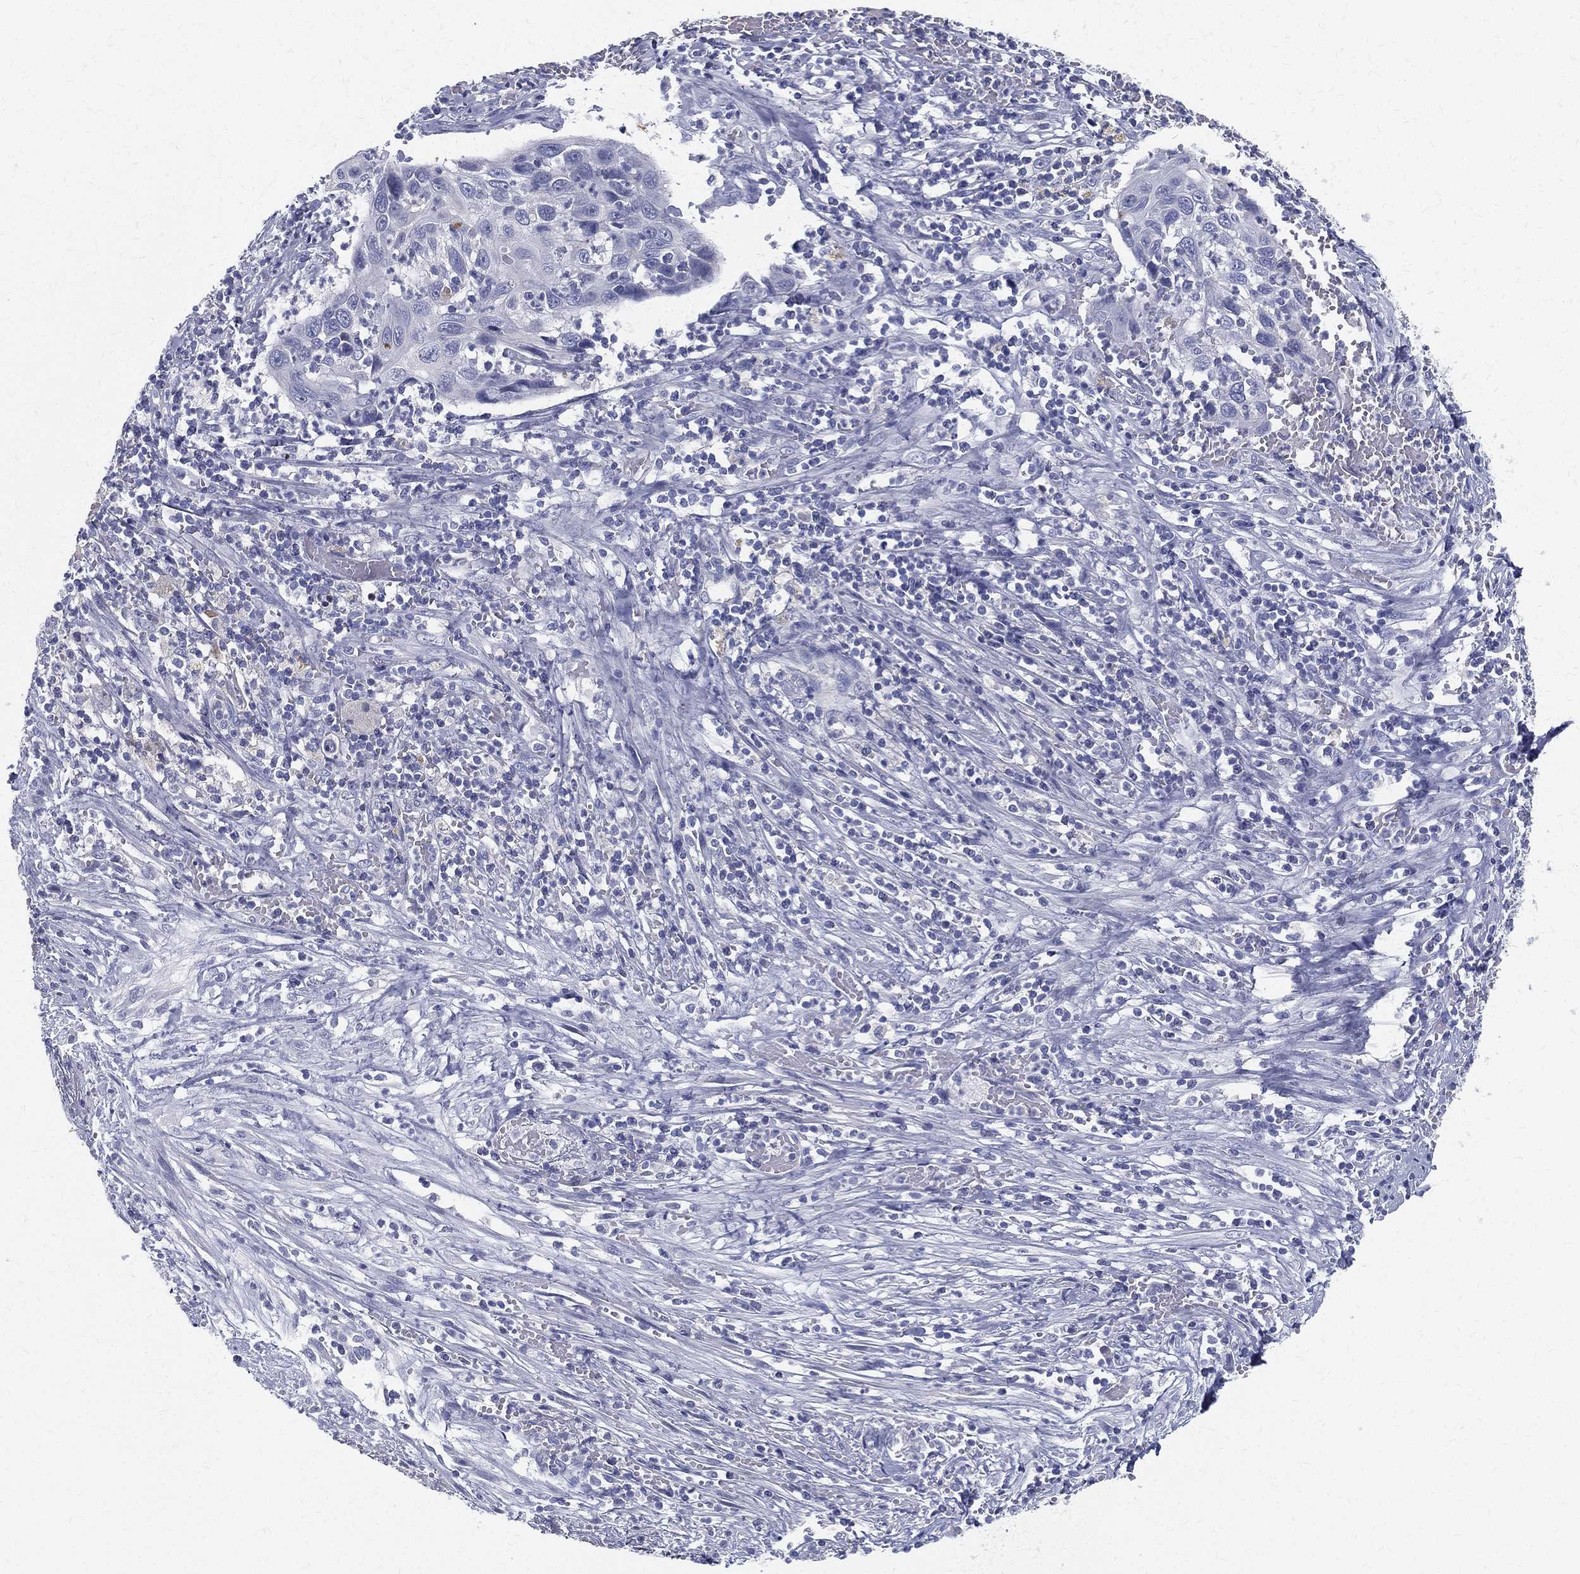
{"staining": {"intensity": "negative", "quantity": "none", "location": "none"}, "tissue": "cervical cancer", "cell_type": "Tumor cells", "image_type": "cancer", "snomed": [{"axis": "morphology", "description": "Squamous cell carcinoma, NOS"}, {"axis": "topography", "description": "Cervix"}], "caption": "IHC of squamous cell carcinoma (cervical) demonstrates no staining in tumor cells.", "gene": "STS", "patient": {"sex": "female", "age": 70}}